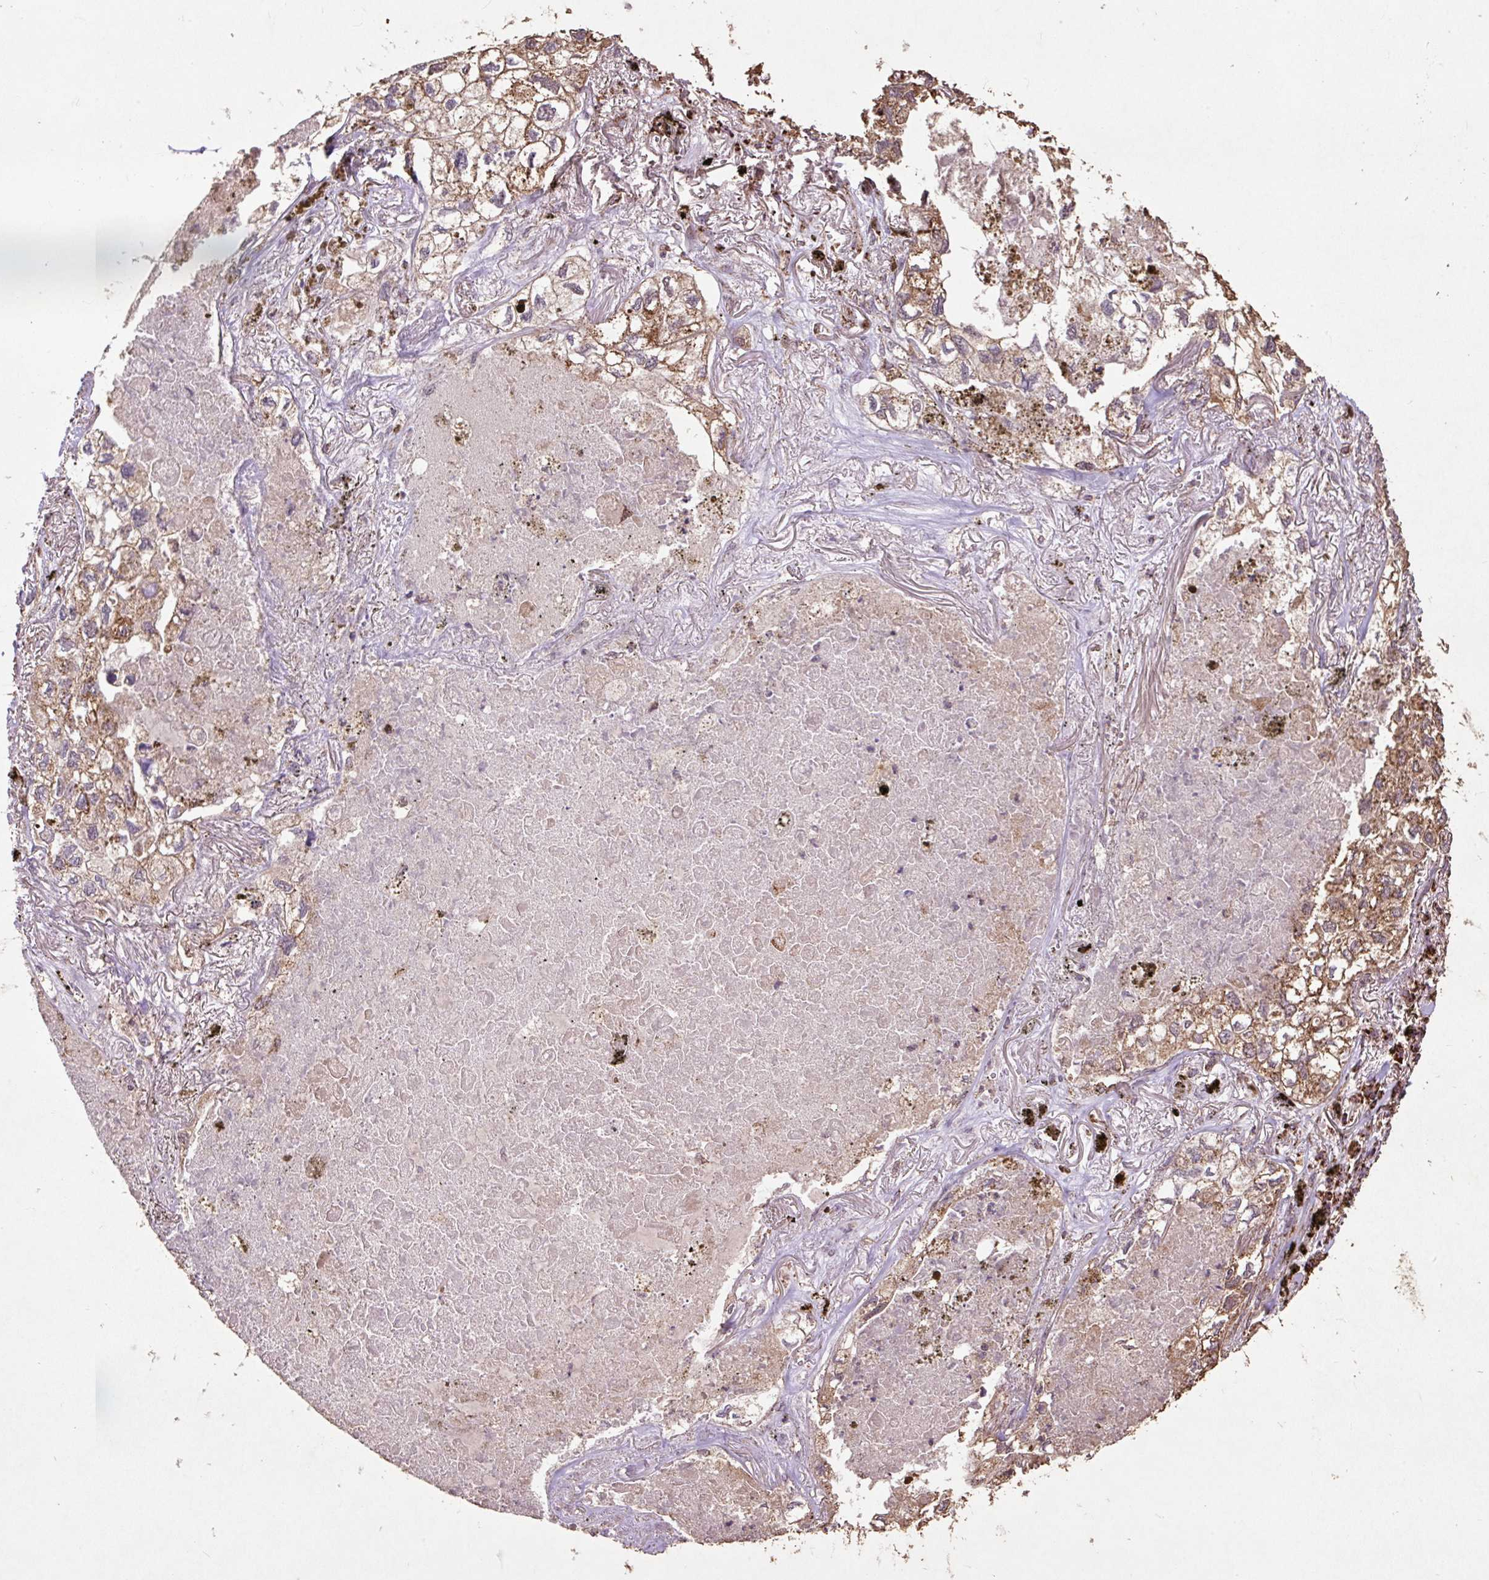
{"staining": {"intensity": "moderate", "quantity": "25%-75%", "location": "cytoplasmic/membranous"}, "tissue": "lung cancer", "cell_type": "Tumor cells", "image_type": "cancer", "snomed": [{"axis": "morphology", "description": "Adenocarcinoma, NOS"}, {"axis": "topography", "description": "Lung"}], "caption": "A medium amount of moderate cytoplasmic/membranous positivity is appreciated in approximately 25%-75% of tumor cells in lung adenocarcinoma tissue. (DAB IHC with brightfield microscopy, high magnification).", "gene": "ATP5F1A", "patient": {"sex": "male", "age": 65}}